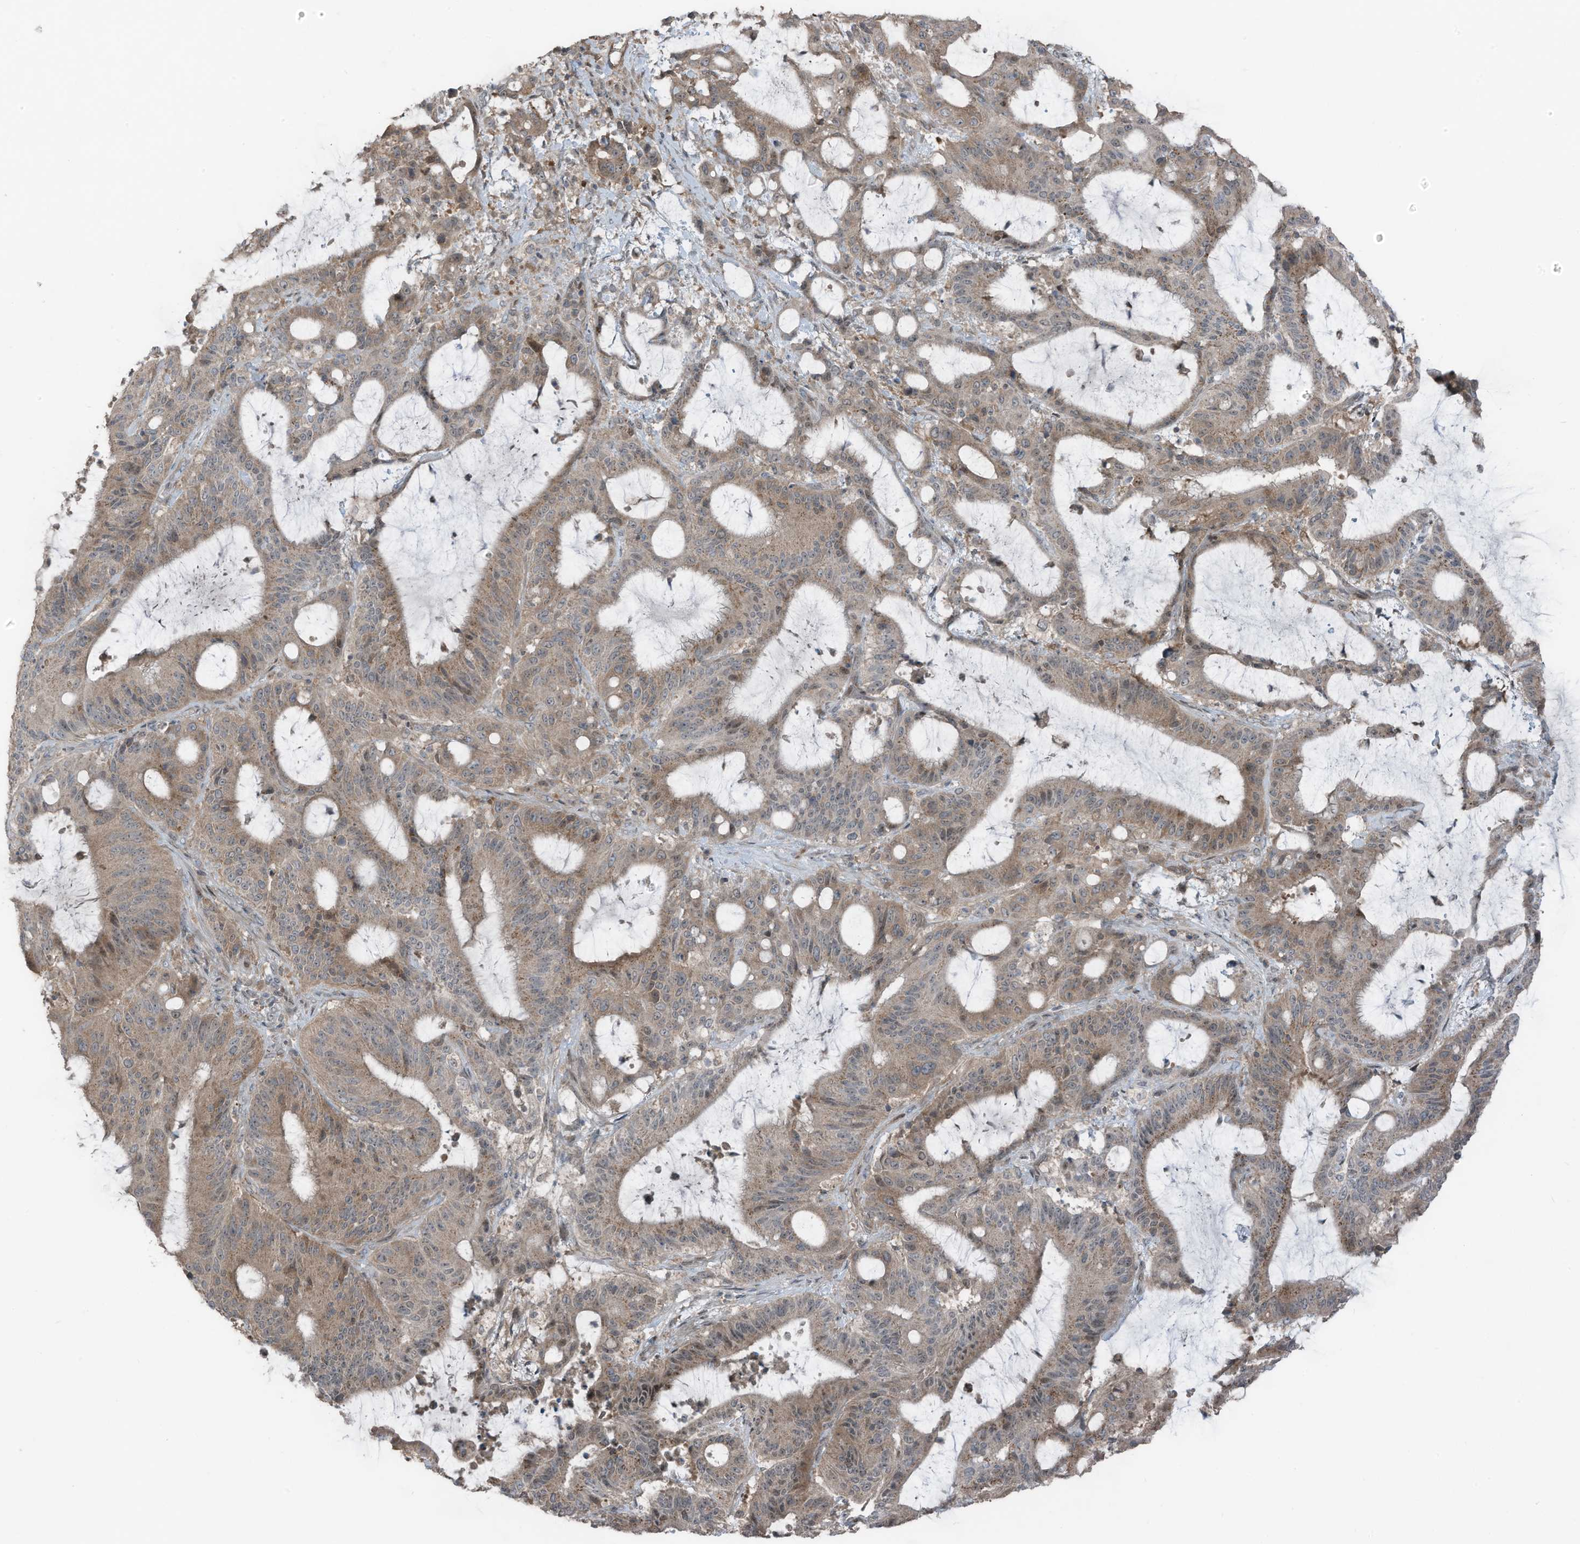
{"staining": {"intensity": "weak", "quantity": ">75%", "location": "cytoplasmic/membranous"}, "tissue": "liver cancer", "cell_type": "Tumor cells", "image_type": "cancer", "snomed": [{"axis": "morphology", "description": "Normal tissue, NOS"}, {"axis": "morphology", "description": "Cholangiocarcinoma"}, {"axis": "topography", "description": "Liver"}, {"axis": "topography", "description": "Peripheral nerve tissue"}], "caption": "Immunohistochemistry (IHC) histopathology image of liver cancer (cholangiocarcinoma) stained for a protein (brown), which shows low levels of weak cytoplasmic/membranous staining in approximately >75% of tumor cells.", "gene": "TXNDC9", "patient": {"sex": "female", "age": 73}}